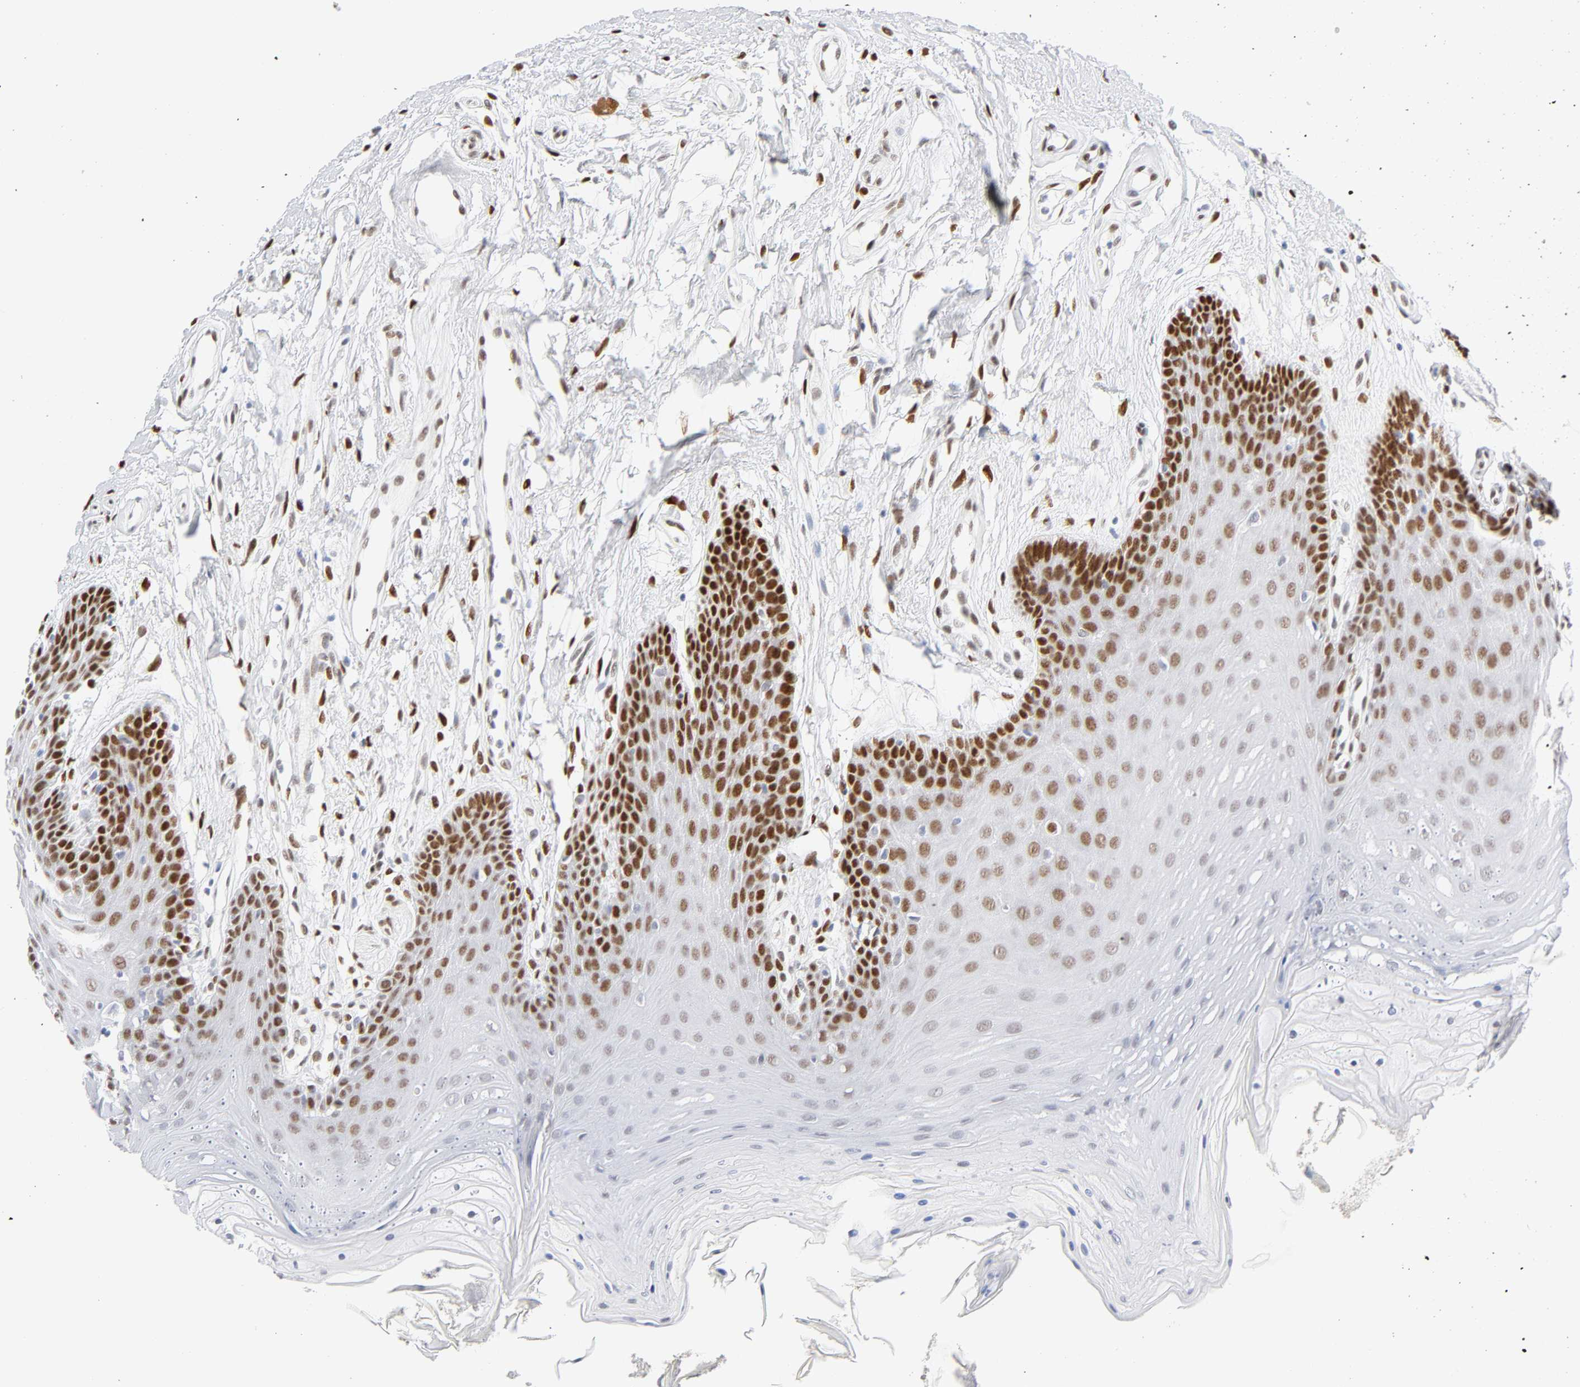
{"staining": {"intensity": "moderate", "quantity": "<25%", "location": "nuclear"}, "tissue": "oral mucosa", "cell_type": "Squamous epithelial cells", "image_type": "normal", "snomed": [{"axis": "morphology", "description": "Normal tissue, NOS"}, {"axis": "topography", "description": "Oral tissue"}], "caption": "This is a micrograph of immunohistochemistry (IHC) staining of unremarkable oral mucosa, which shows moderate expression in the nuclear of squamous epithelial cells.", "gene": "NFIC", "patient": {"sex": "male", "age": 62}}